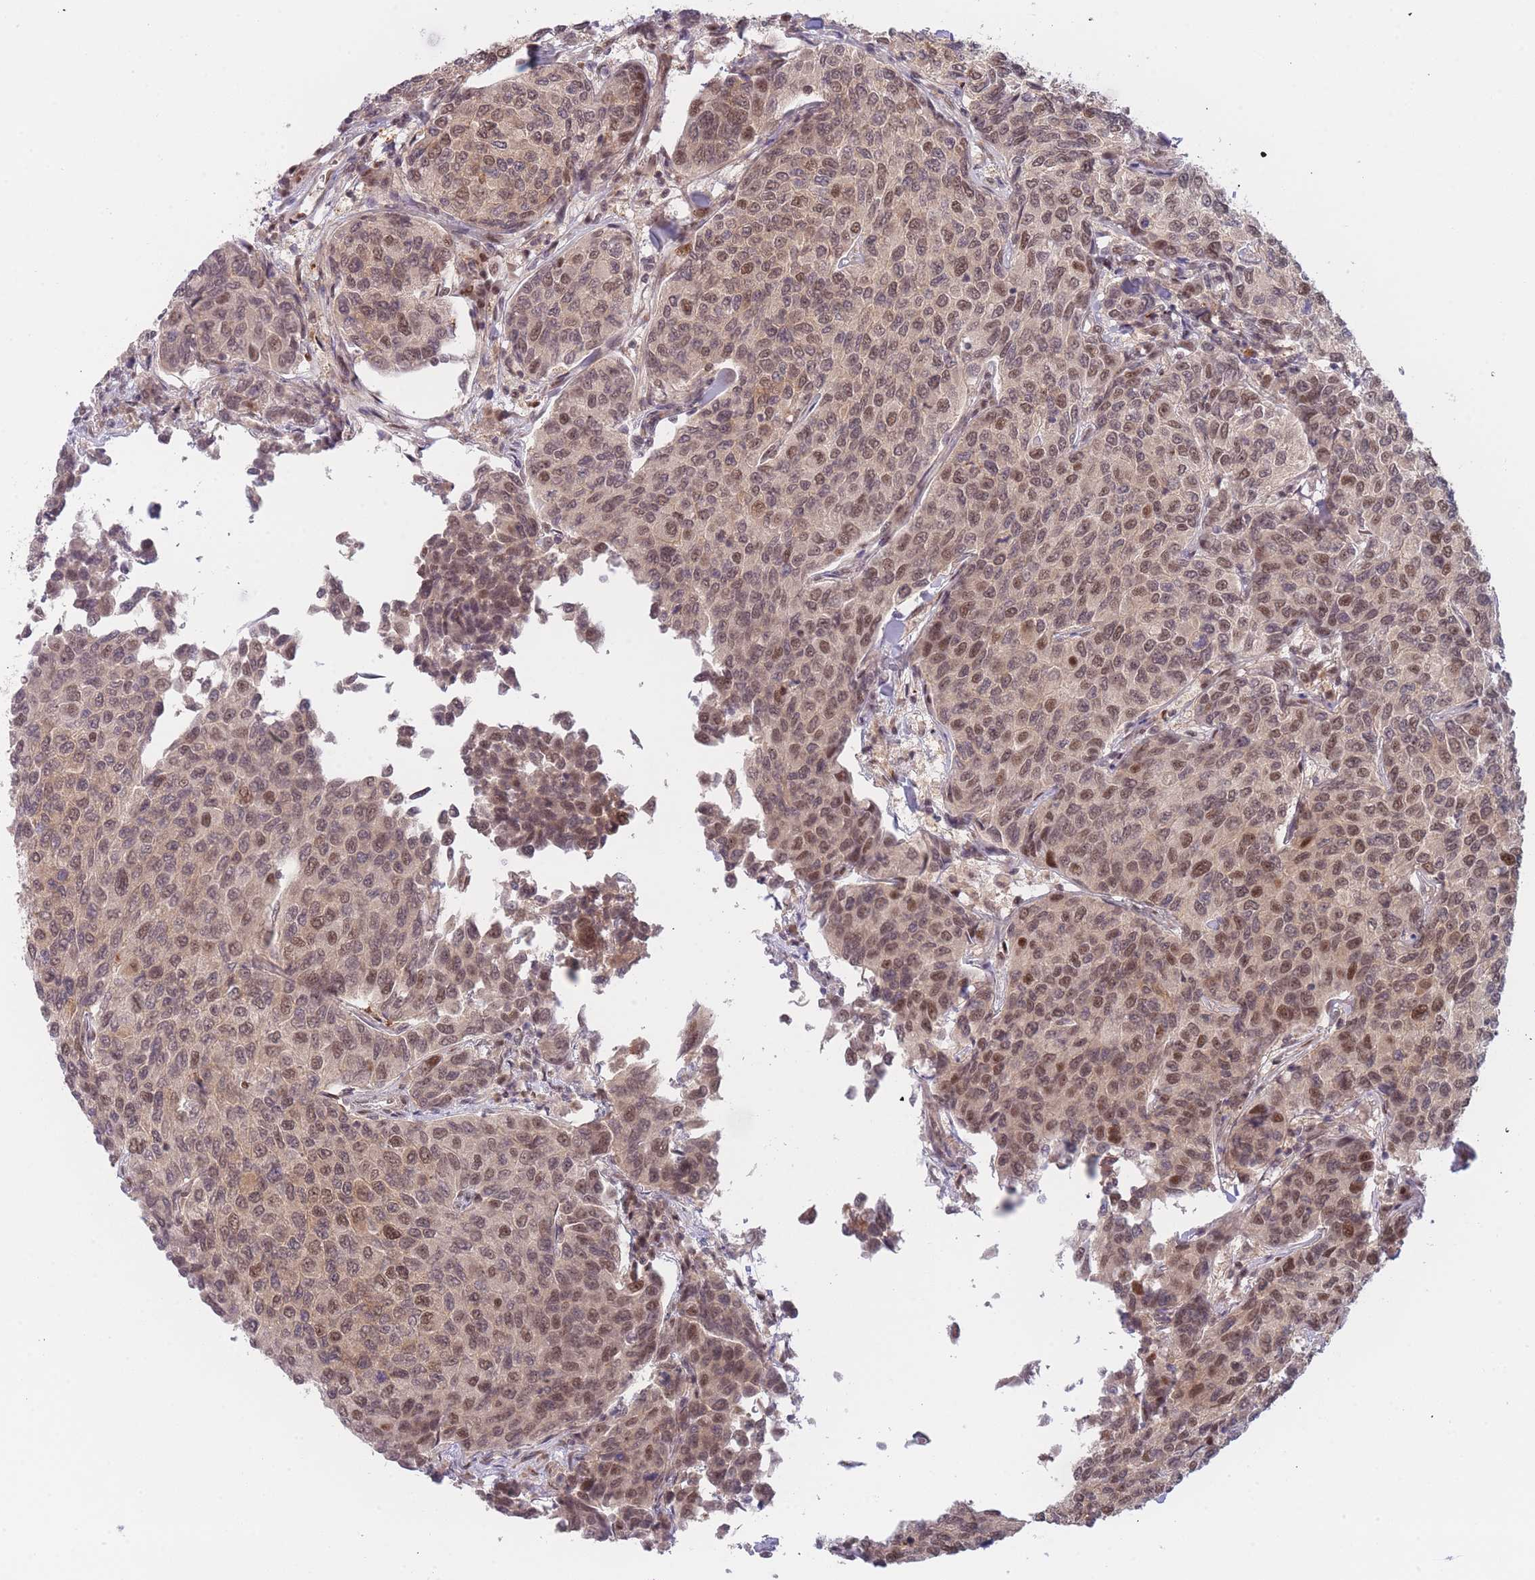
{"staining": {"intensity": "moderate", "quantity": ">75%", "location": "cytoplasmic/membranous,nuclear"}, "tissue": "breast cancer", "cell_type": "Tumor cells", "image_type": "cancer", "snomed": [{"axis": "morphology", "description": "Duct carcinoma"}, {"axis": "topography", "description": "Breast"}], "caption": "Immunohistochemical staining of human breast cancer displays moderate cytoplasmic/membranous and nuclear protein staining in approximately >75% of tumor cells.", "gene": "DEAF1", "patient": {"sex": "female", "age": 55}}